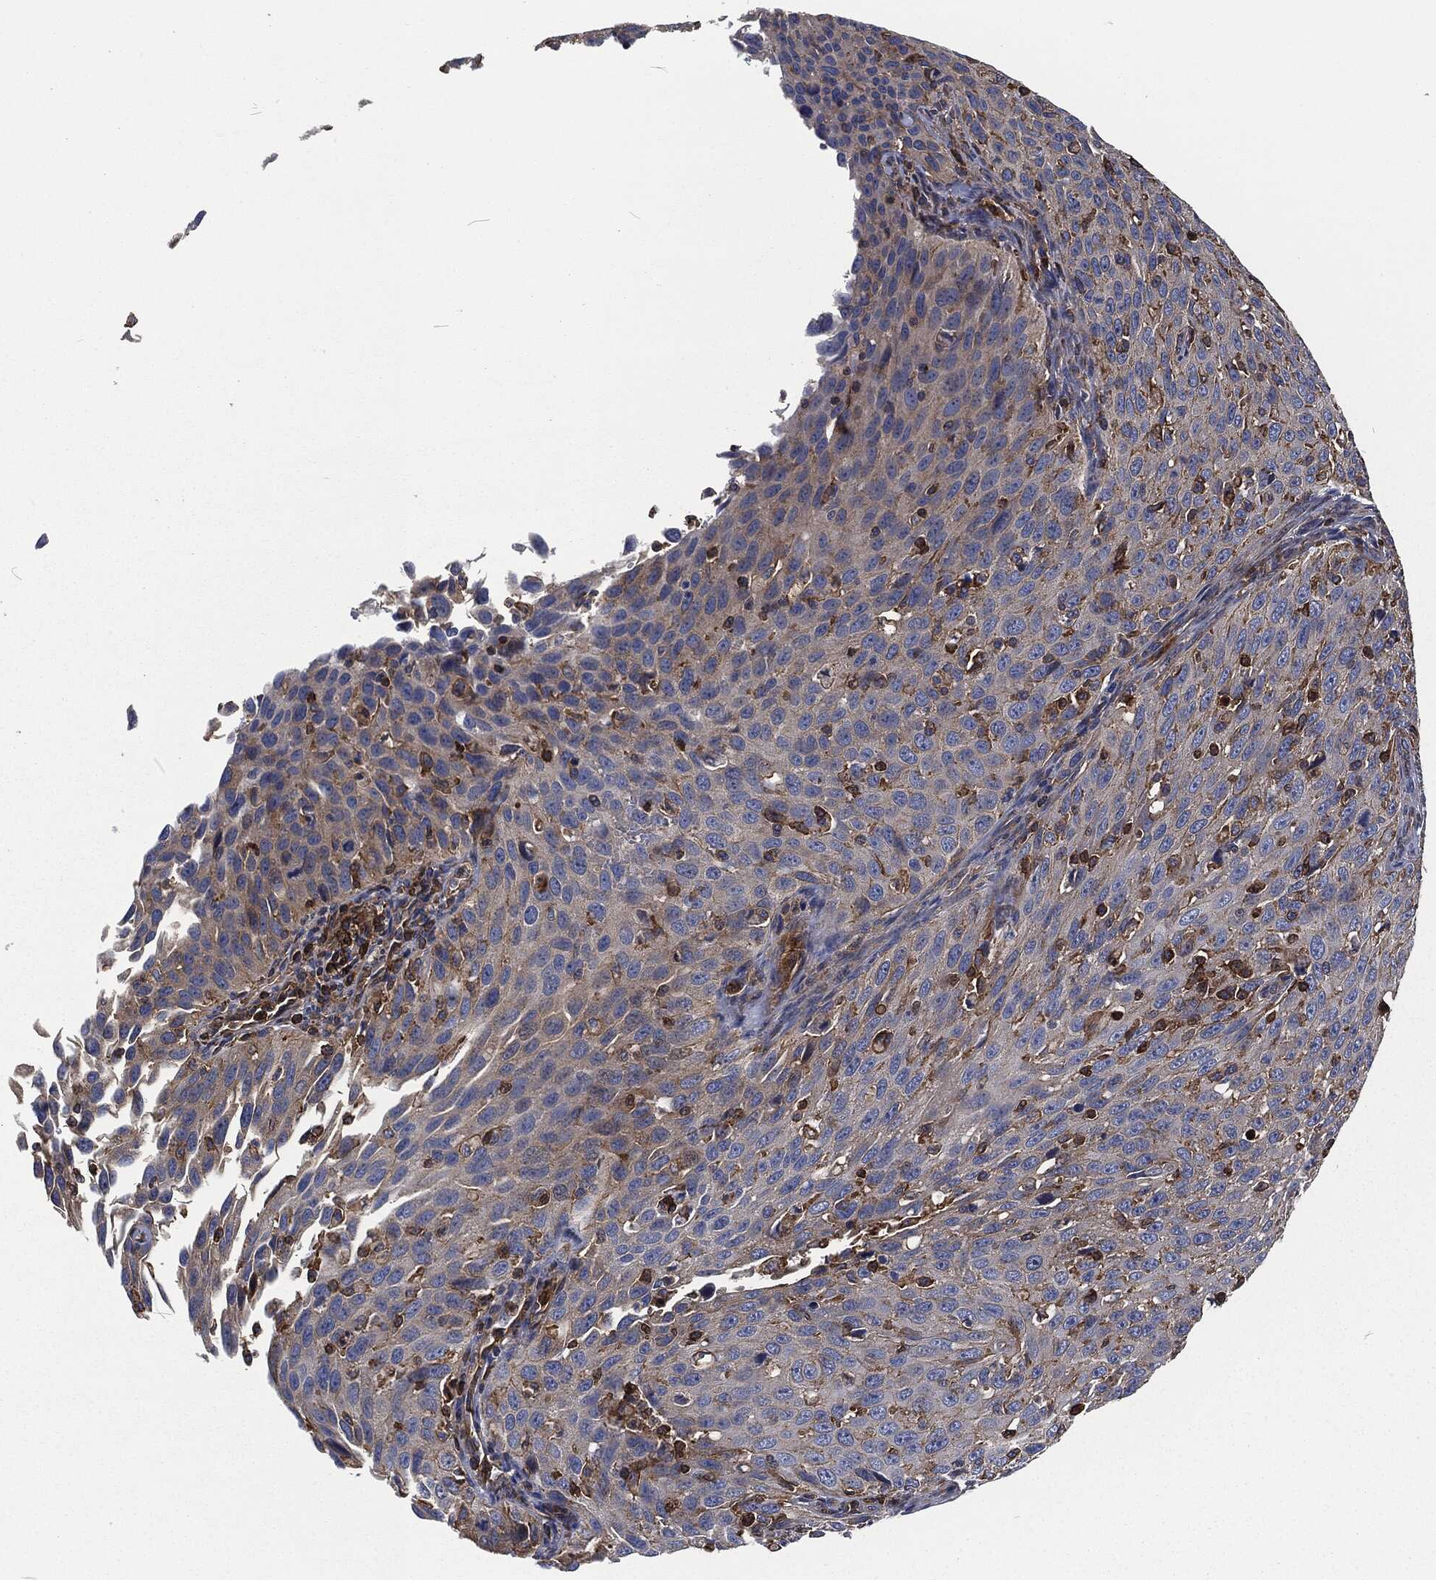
{"staining": {"intensity": "negative", "quantity": "none", "location": "none"}, "tissue": "cervical cancer", "cell_type": "Tumor cells", "image_type": "cancer", "snomed": [{"axis": "morphology", "description": "Squamous cell carcinoma, NOS"}, {"axis": "topography", "description": "Cervix"}], "caption": "Cervical squamous cell carcinoma was stained to show a protein in brown. There is no significant staining in tumor cells.", "gene": "LGALS9", "patient": {"sex": "female", "age": 26}}